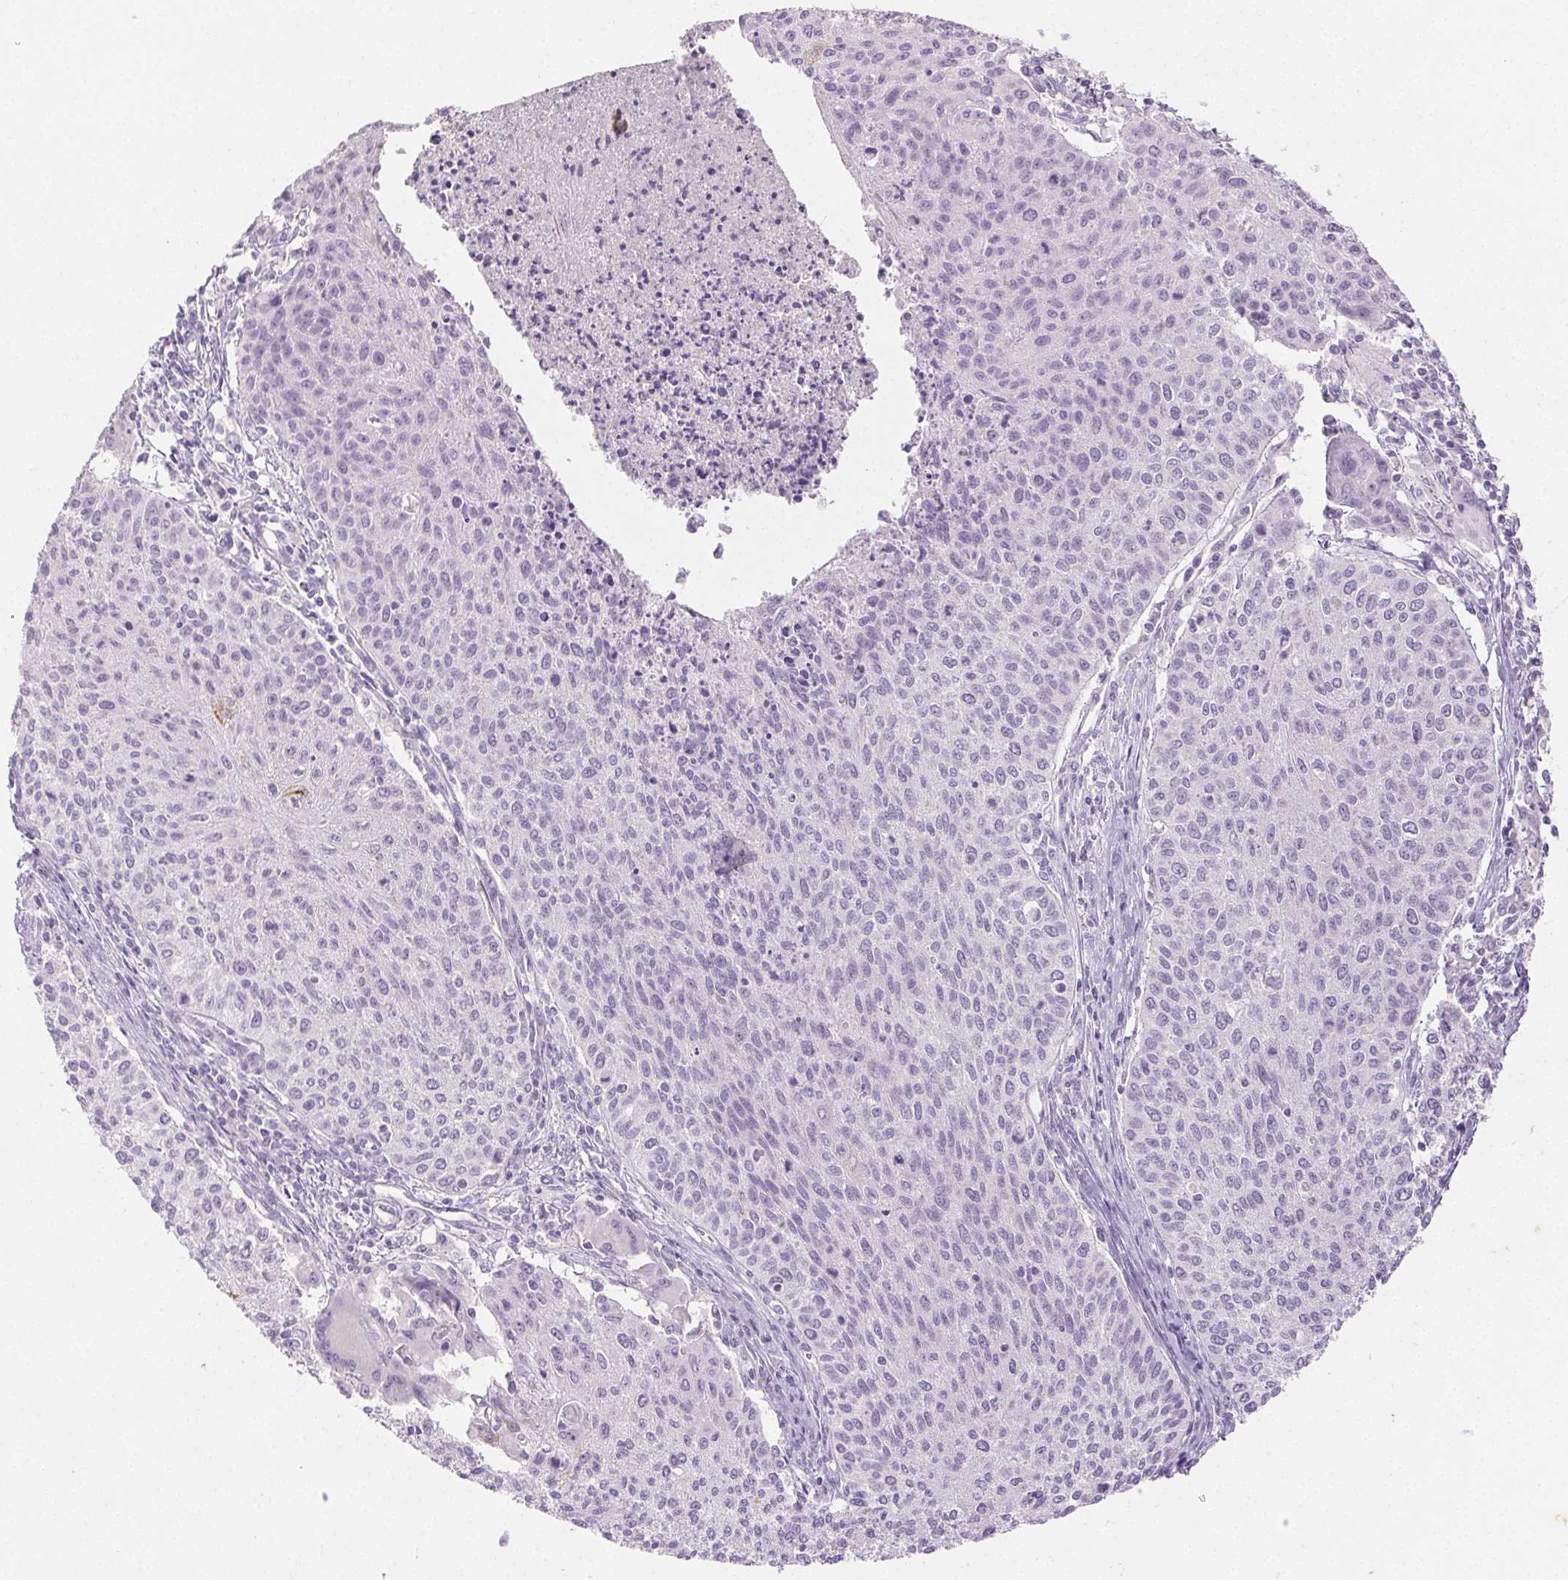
{"staining": {"intensity": "negative", "quantity": "none", "location": "none"}, "tissue": "cervical cancer", "cell_type": "Tumor cells", "image_type": "cancer", "snomed": [{"axis": "morphology", "description": "Squamous cell carcinoma, NOS"}, {"axis": "topography", "description": "Cervix"}], "caption": "DAB (3,3'-diaminobenzidine) immunohistochemical staining of cervical cancer displays no significant expression in tumor cells.", "gene": "PI3", "patient": {"sex": "female", "age": 38}}